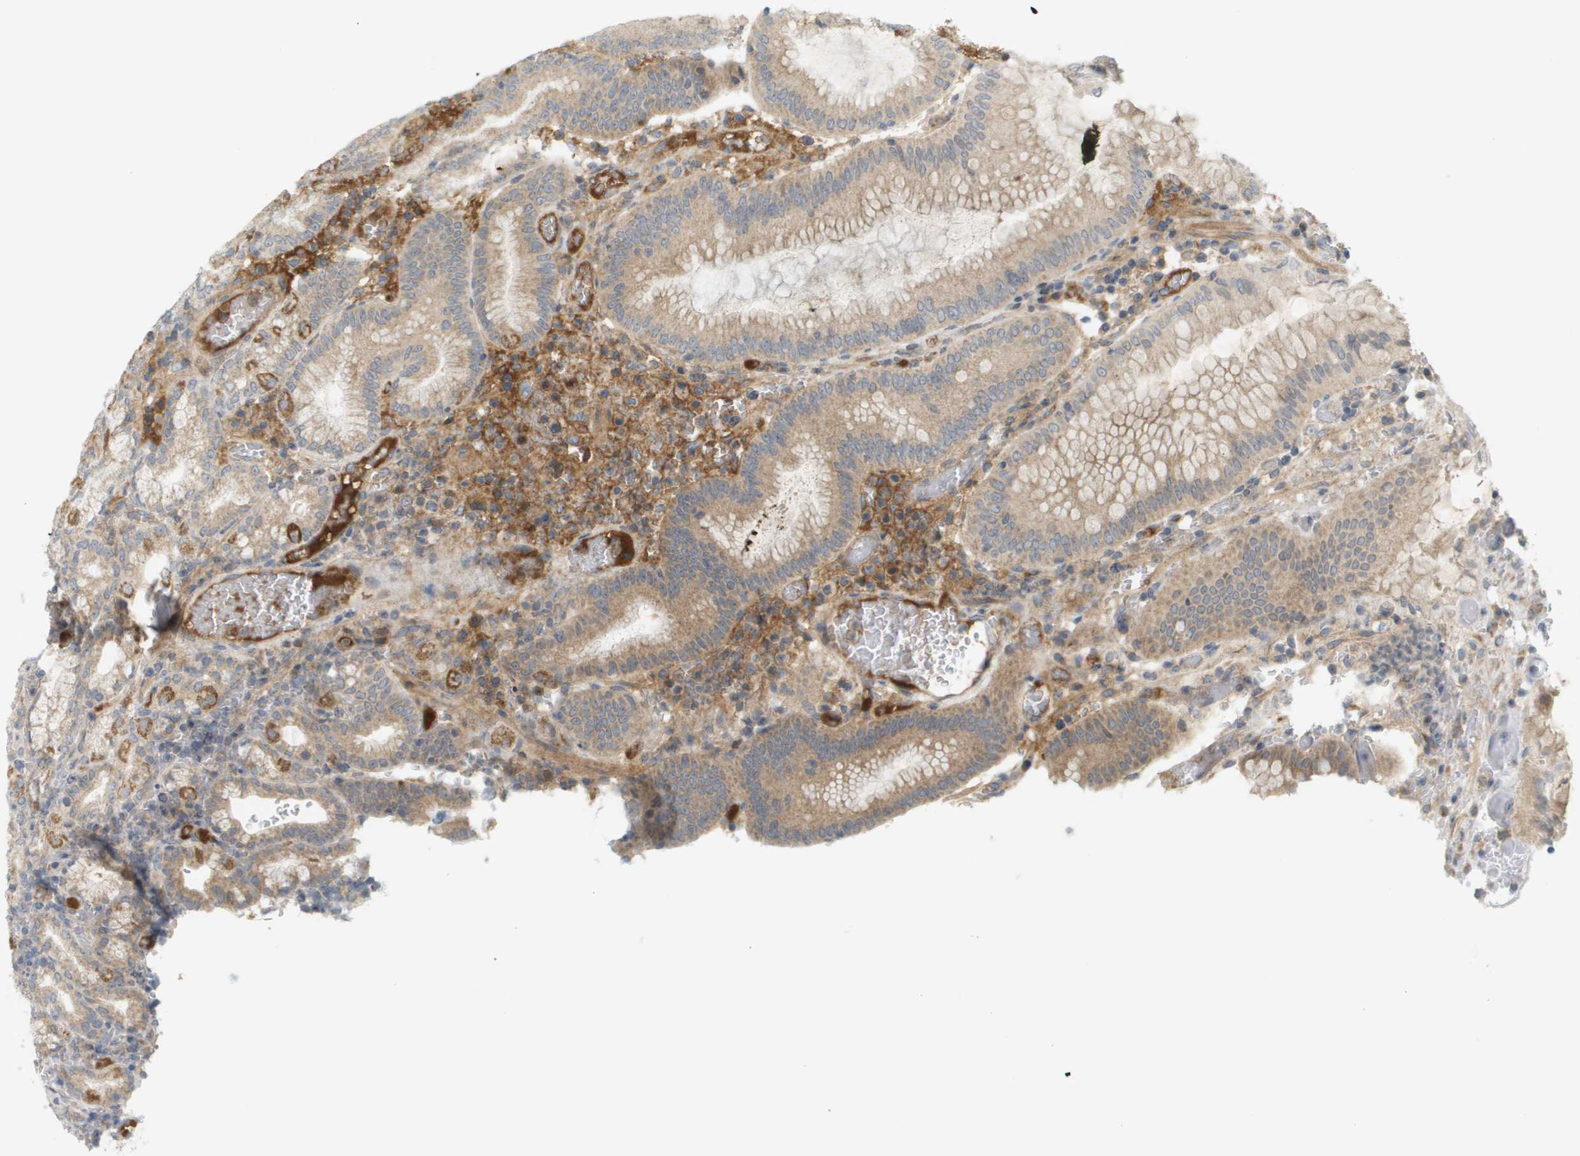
{"staining": {"intensity": "moderate", "quantity": ">75%", "location": "cytoplasmic/membranous"}, "tissue": "stomach", "cell_type": "Glandular cells", "image_type": "normal", "snomed": [{"axis": "morphology", "description": "Normal tissue, NOS"}, {"axis": "morphology", "description": "Carcinoid, malignant, NOS"}, {"axis": "topography", "description": "Stomach, upper"}], "caption": "This is a photomicrograph of immunohistochemistry staining of benign stomach, which shows moderate expression in the cytoplasmic/membranous of glandular cells.", "gene": "PROC", "patient": {"sex": "male", "age": 39}}